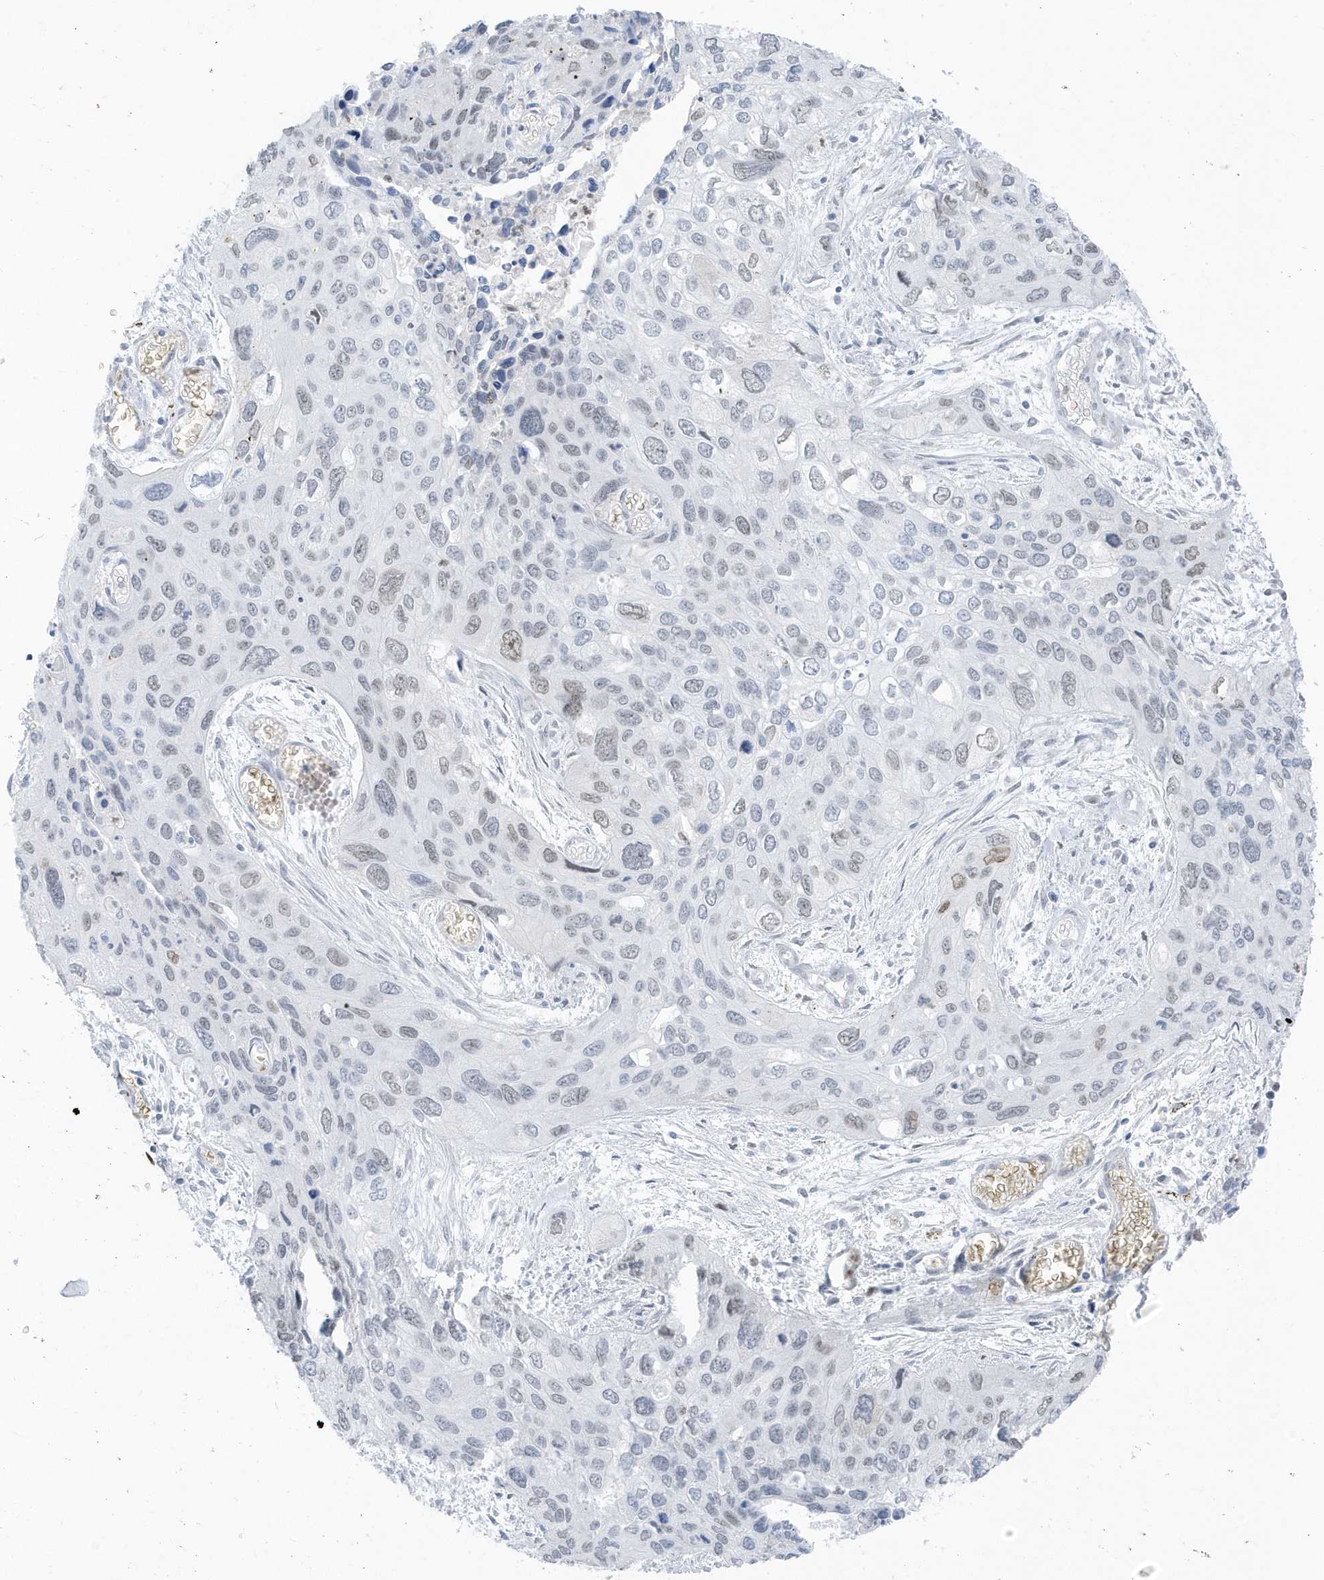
{"staining": {"intensity": "weak", "quantity": "25%-75%", "location": "nuclear"}, "tissue": "cervical cancer", "cell_type": "Tumor cells", "image_type": "cancer", "snomed": [{"axis": "morphology", "description": "Squamous cell carcinoma, NOS"}, {"axis": "topography", "description": "Cervix"}], "caption": "Protein staining exhibits weak nuclear staining in about 25%-75% of tumor cells in squamous cell carcinoma (cervical).", "gene": "SMIM34", "patient": {"sex": "female", "age": 55}}